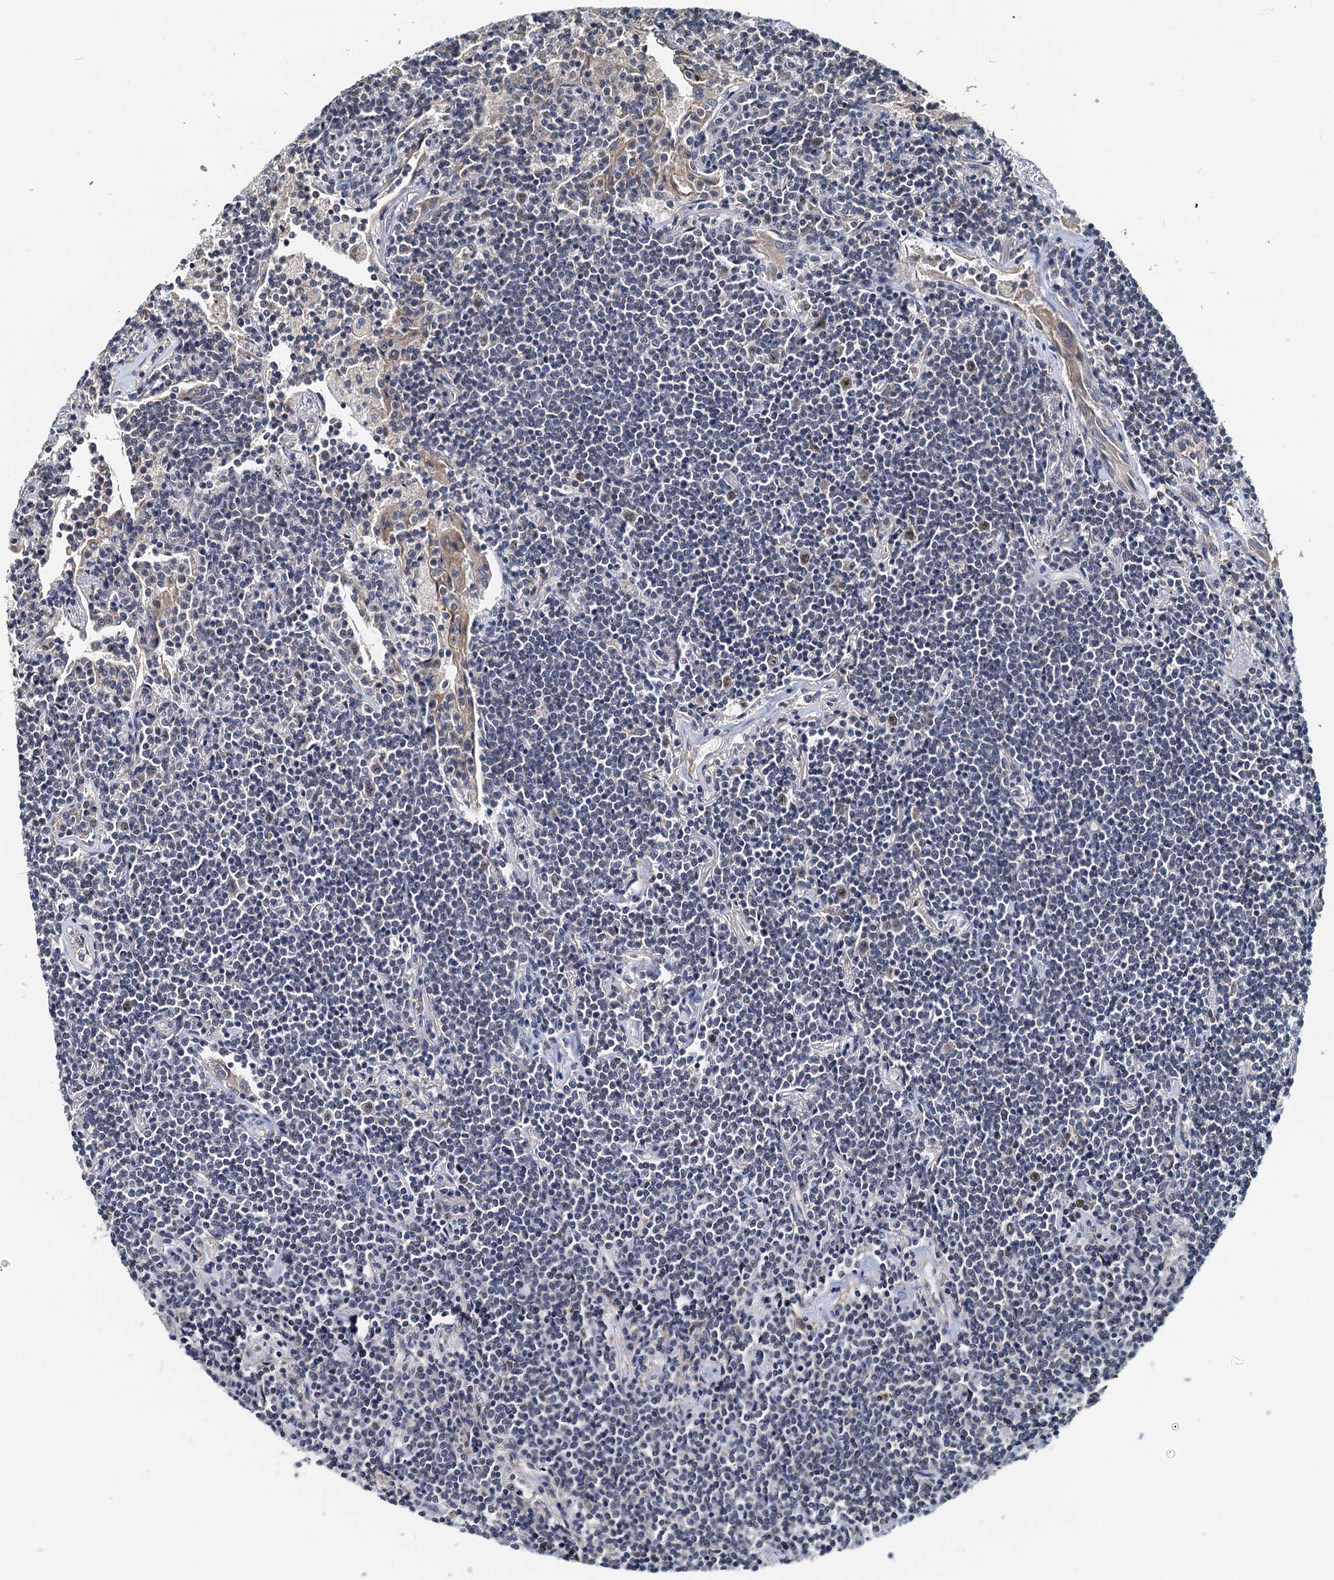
{"staining": {"intensity": "negative", "quantity": "none", "location": "none"}, "tissue": "lymphoma", "cell_type": "Tumor cells", "image_type": "cancer", "snomed": [{"axis": "morphology", "description": "Malignant lymphoma, non-Hodgkin's type, Low grade"}, {"axis": "topography", "description": "Lung"}], "caption": "Tumor cells are negative for brown protein staining in lymphoma.", "gene": "MCMBP", "patient": {"sex": "female", "age": 71}}